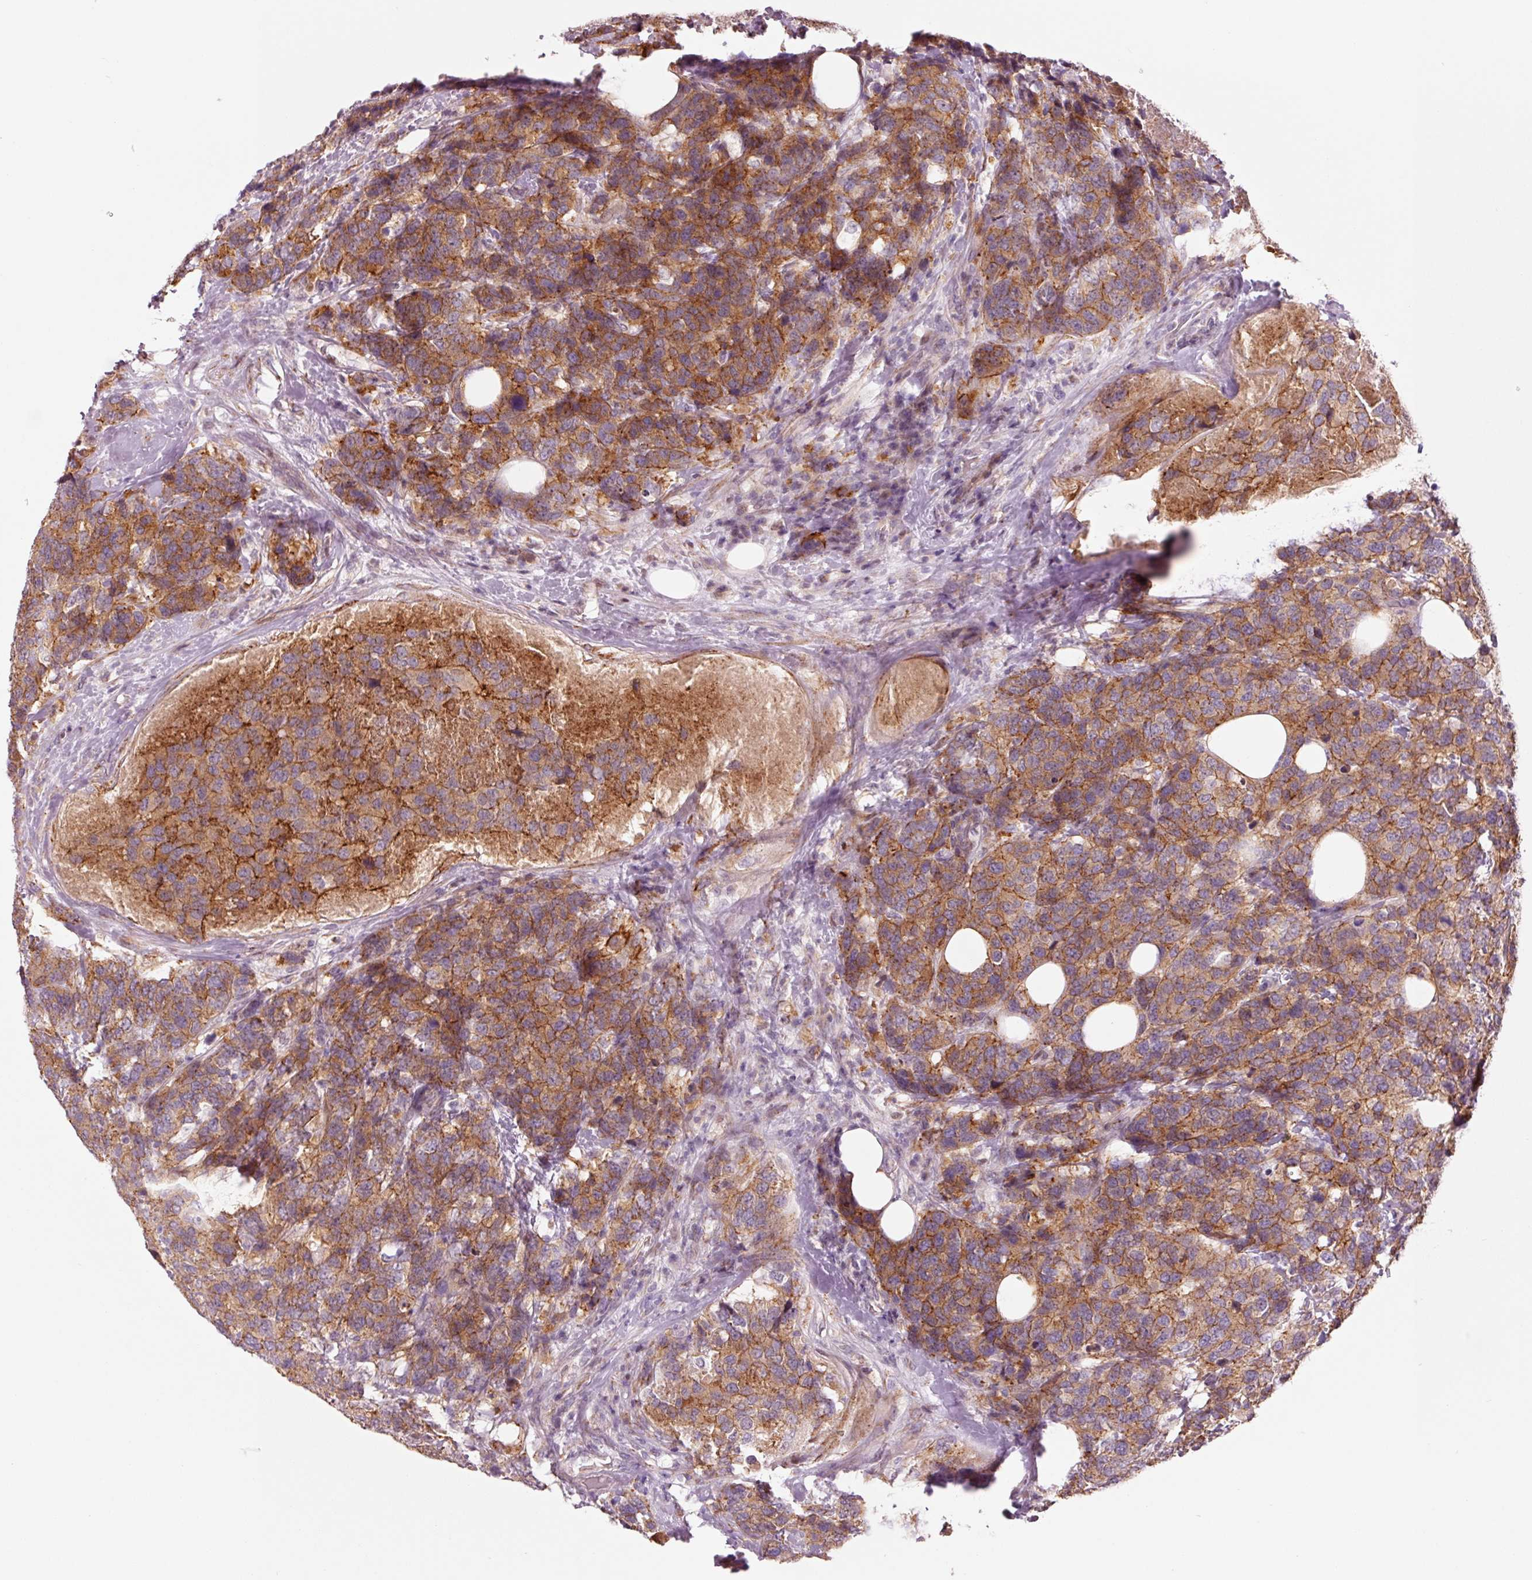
{"staining": {"intensity": "moderate", "quantity": ">75%", "location": "cytoplasmic/membranous"}, "tissue": "breast cancer", "cell_type": "Tumor cells", "image_type": "cancer", "snomed": [{"axis": "morphology", "description": "Lobular carcinoma"}, {"axis": "topography", "description": "Breast"}], "caption": "Lobular carcinoma (breast) tissue demonstrates moderate cytoplasmic/membranous expression in approximately >75% of tumor cells", "gene": "DAPP1", "patient": {"sex": "female", "age": 59}}